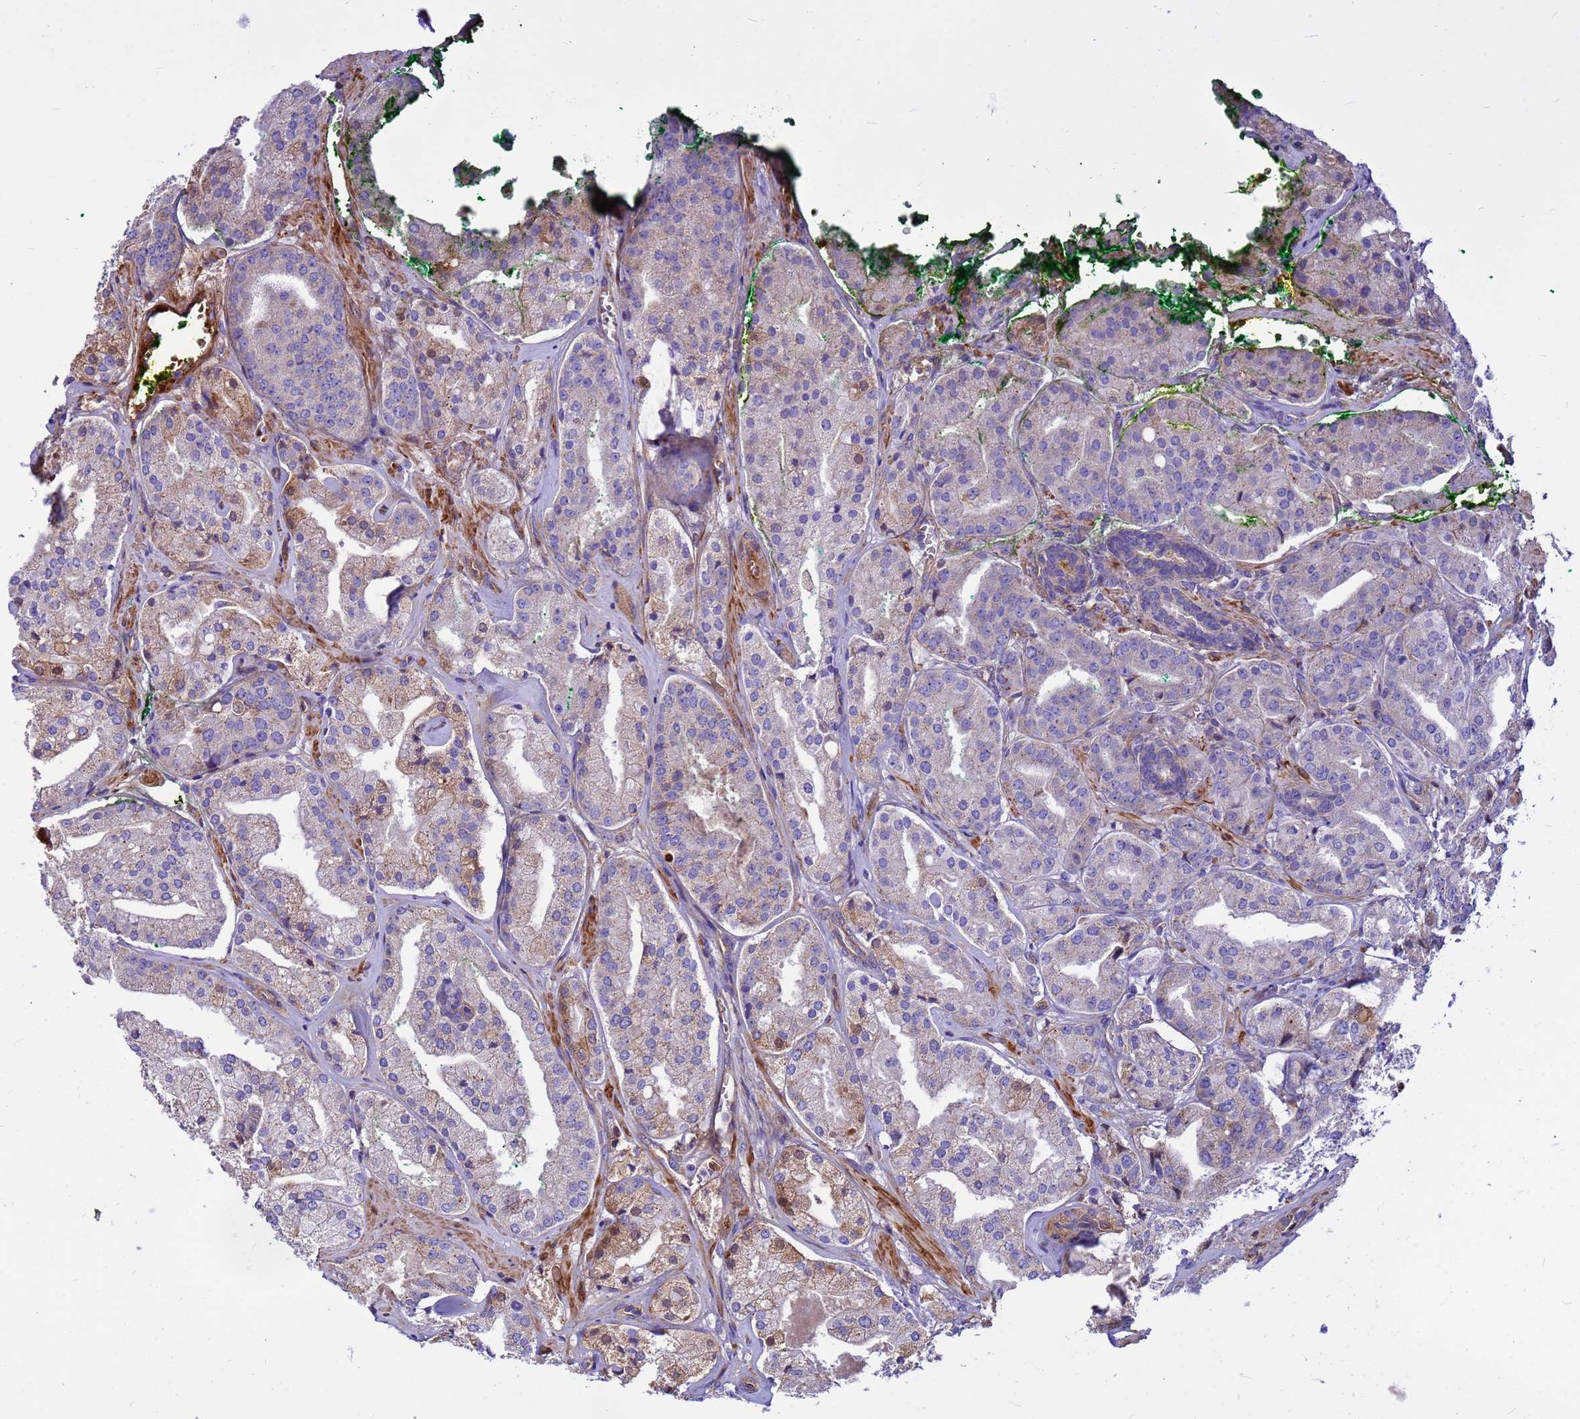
{"staining": {"intensity": "moderate", "quantity": "<25%", "location": "cytoplasmic/membranous,nuclear"}, "tissue": "prostate cancer", "cell_type": "Tumor cells", "image_type": "cancer", "snomed": [{"axis": "morphology", "description": "Adenocarcinoma, High grade"}, {"axis": "topography", "description": "Prostate"}], "caption": "This photomicrograph exhibits IHC staining of prostate high-grade adenocarcinoma, with low moderate cytoplasmic/membranous and nuclear expression in about <25% of tumor cells.", "gene": "CRHBP", "patient": {"sex": "male", "age": 63}}